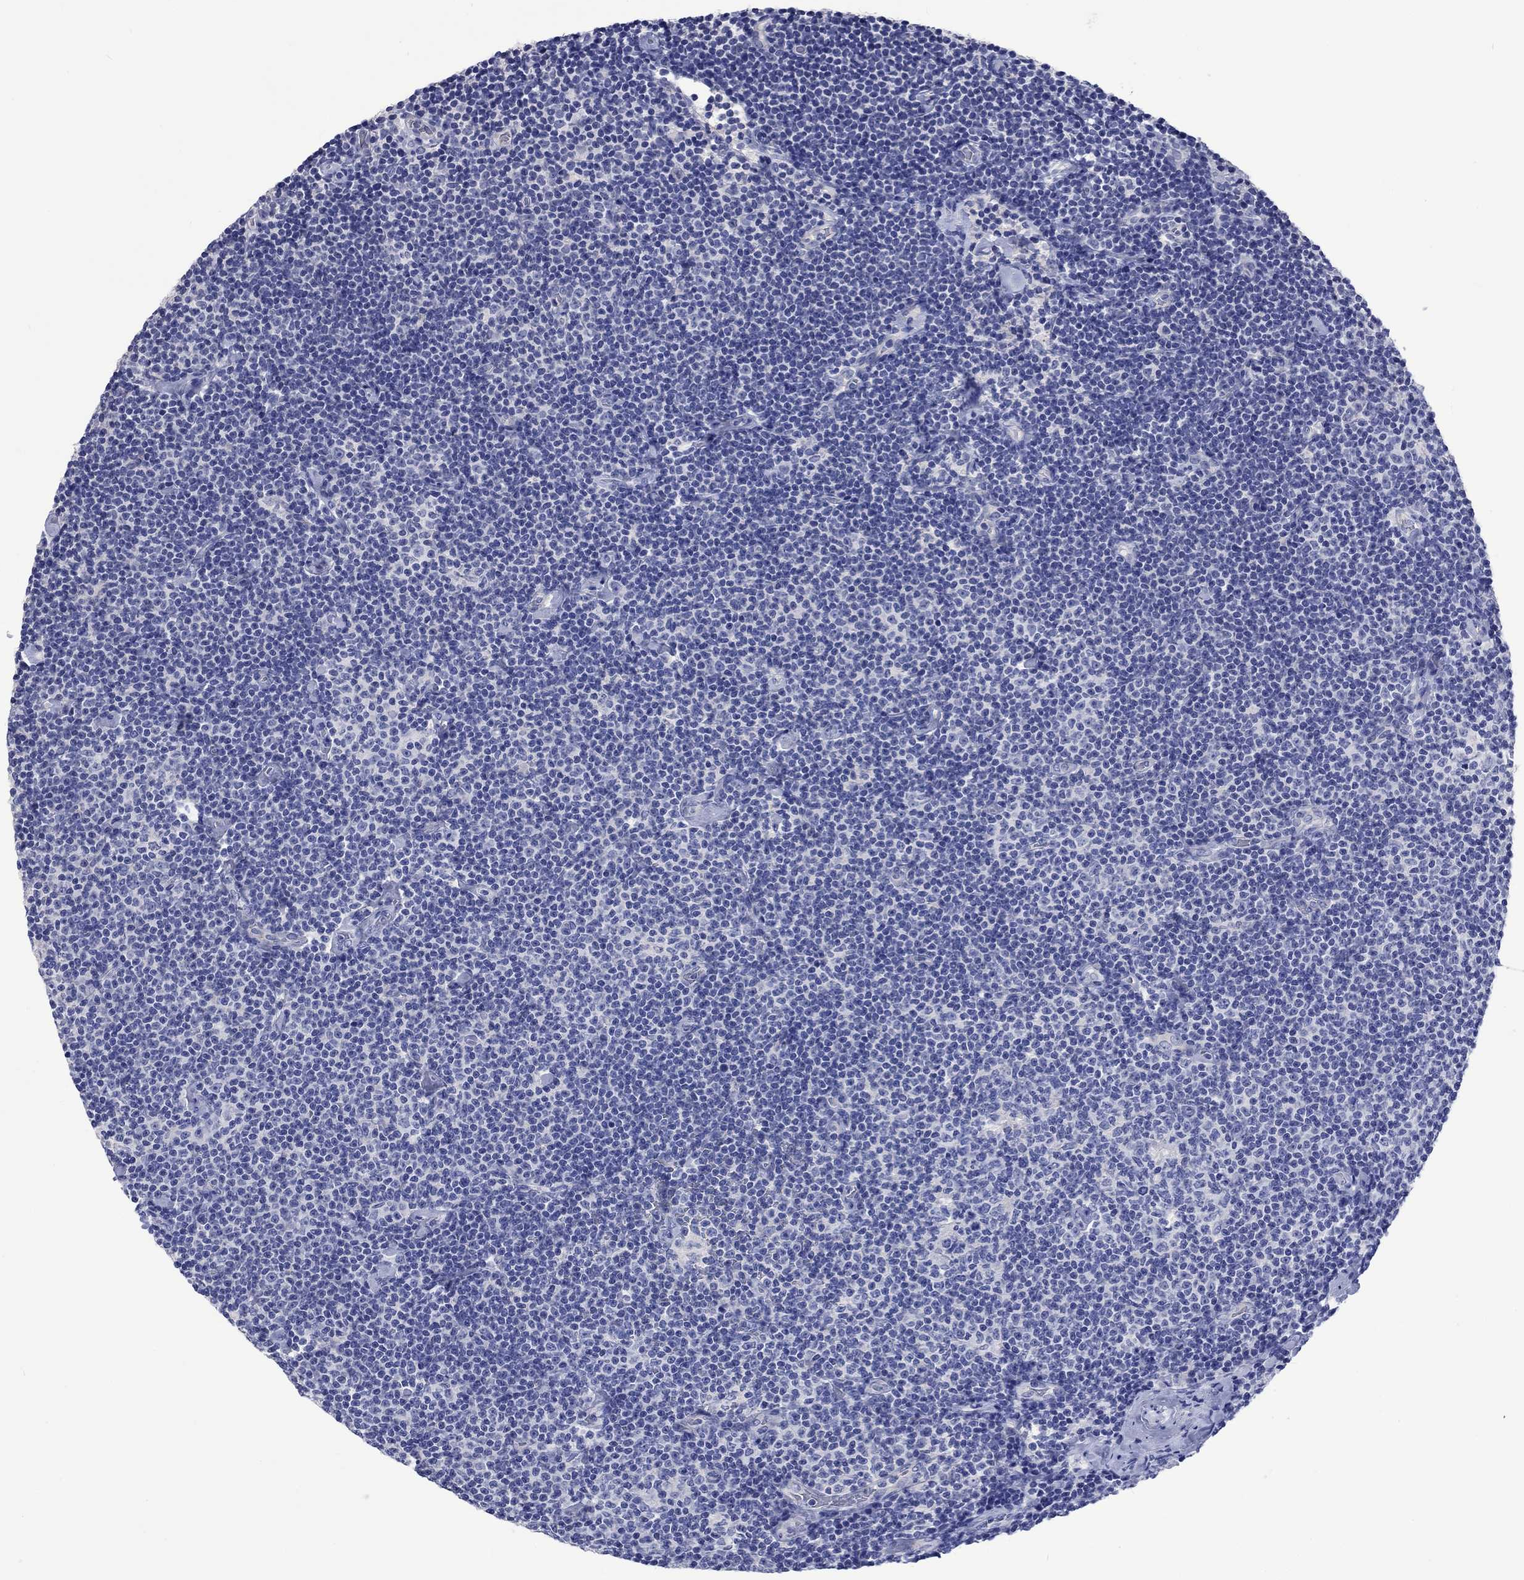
{"staining": {"intensity": "negative", "quantity": "none", "location": "none"}, "tissue": "lymphoma", "cell_type": "Tumor cells", "image_type": "cancer", "snomed": [{"axis": "morphology", "description": "Malignant lymphoma, non-Hodgkin's type, Low grade"}, {"axis": "topography", "description": "Lymph node"}], "caption": "Protein analysis of malignant lymphoma, non-Hodgkin's type (low-grade) demonstrates no significant expression in tumor cells.", "gene": "TOMM20L", "patient": {"sex": "male", "age": 81}}